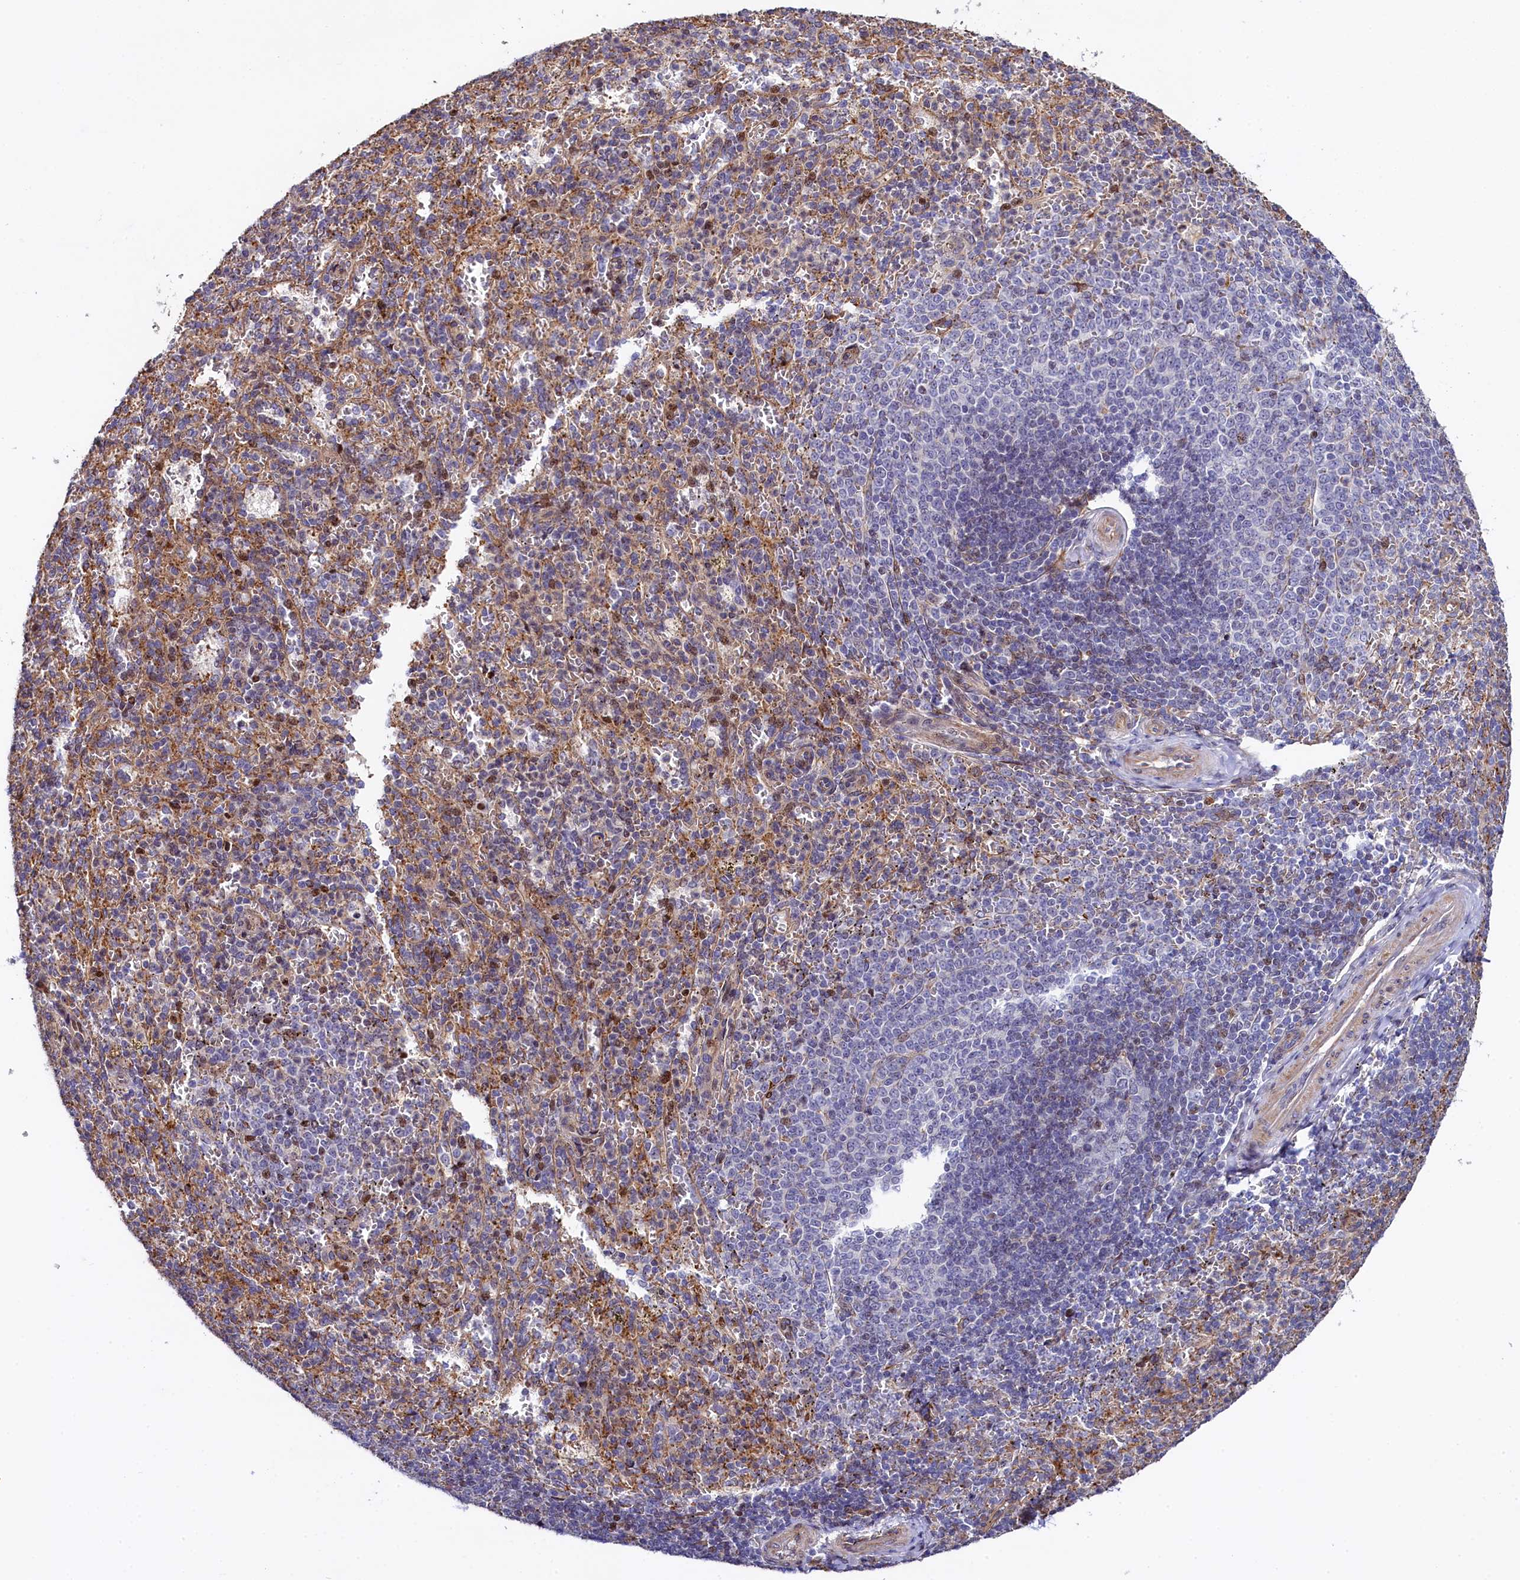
{"staining": {"intensity": "moderate", "quantity": "<25%", "location": "nuclear"}, "tissue": "spleen", "cell_type": "Cells in red pulp", "image_type": "normal", "snomed": [{"axis": "morphology", "description": "Normal tissue, NOS"}, {"axis": "topography", "description": "Spleen"}], "caption": "Brown immunohistochemical staining in unremarkable human spleen demonstrates moderate nuclear expression in about <25% of cells in red pulp.", "gene": "TGDS", "patient": {"sex": "female", "age": 21}}